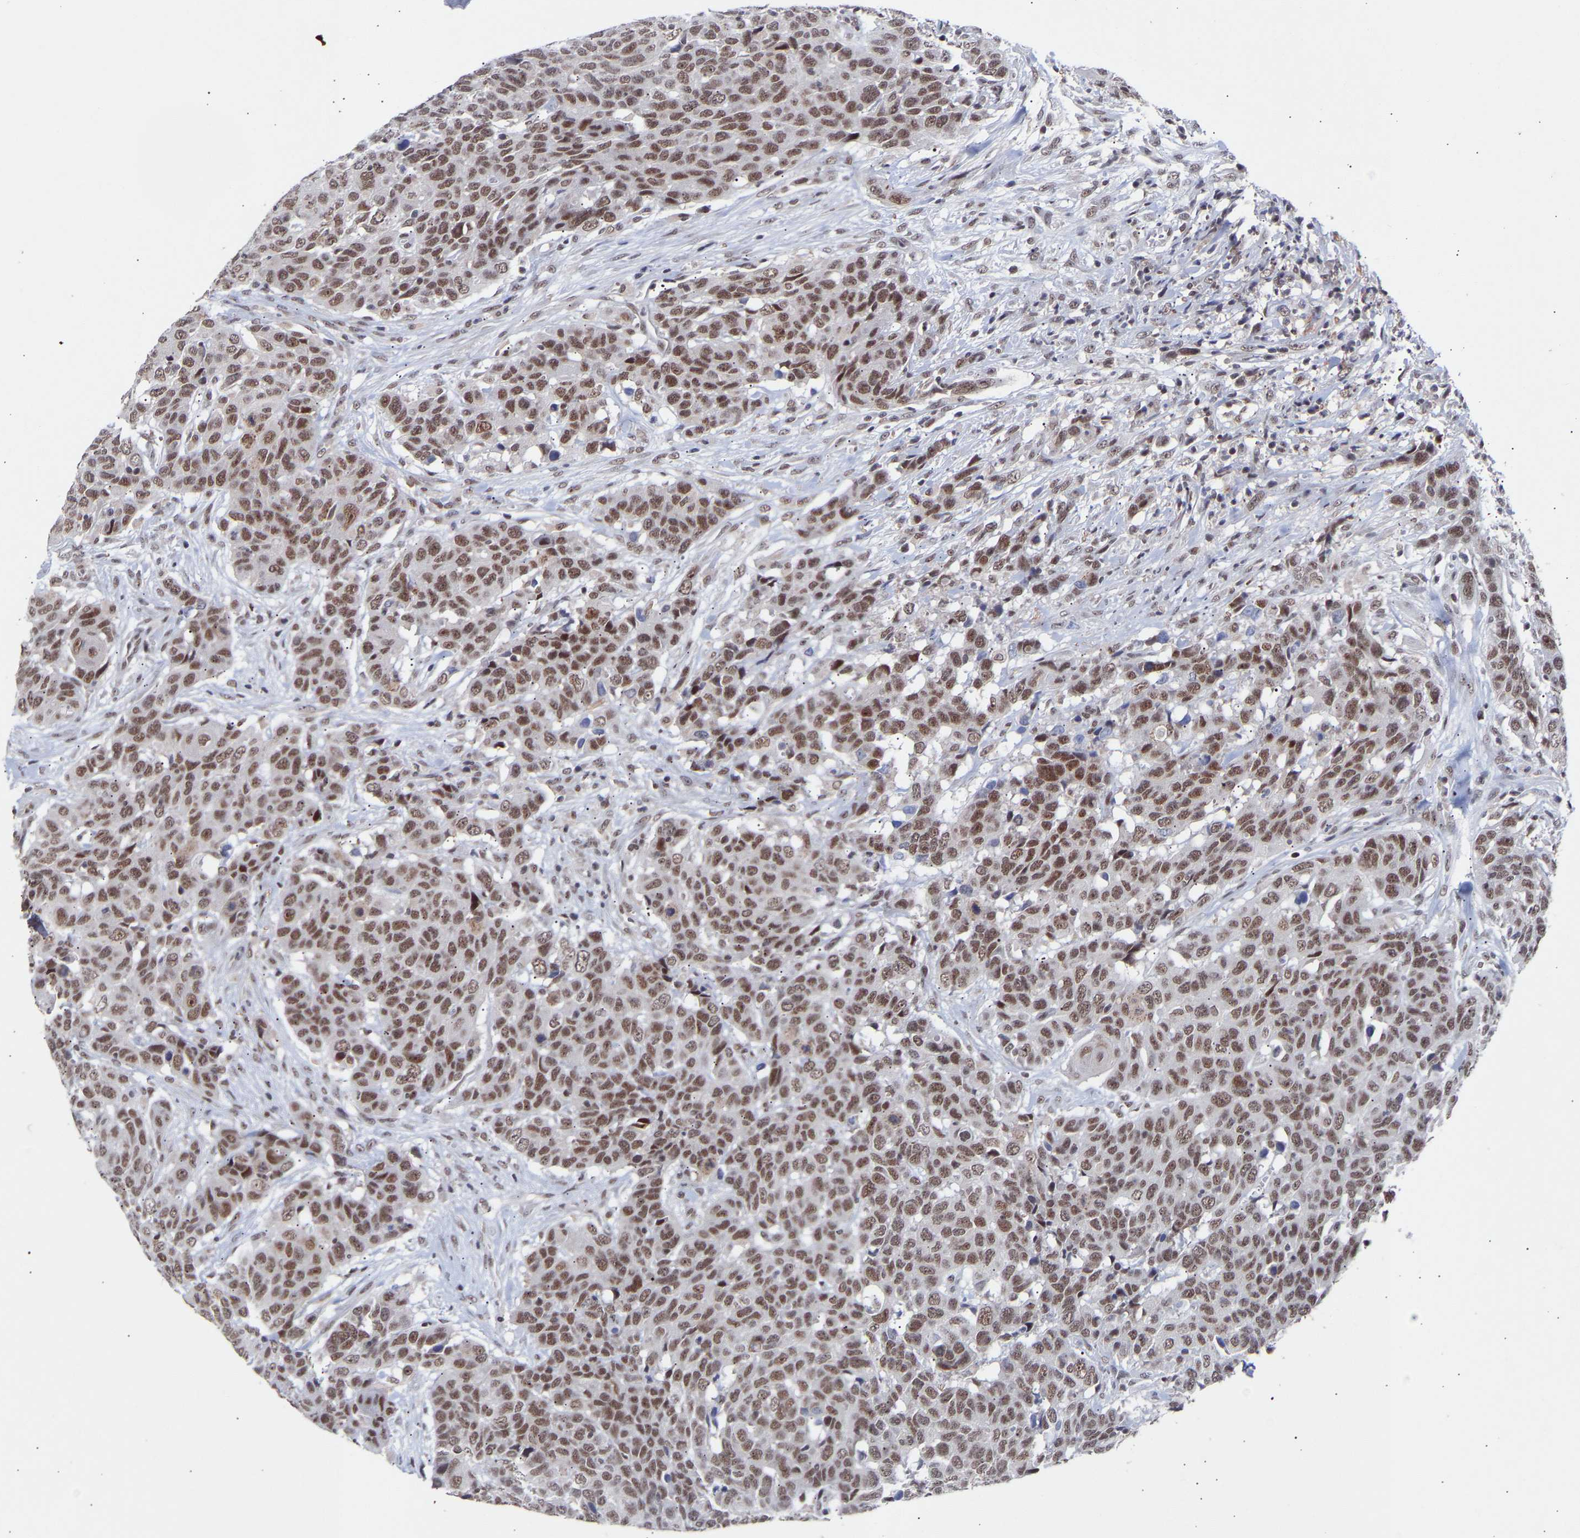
{"staining": {"intensity": "moderate", "quantity": ">75%", "location": "nuclear"}, "tissue": "head and neck cancer", "cell_type": "Tumor cells", "image_type": "cancer", "snomed": [{"axis": "morphology", "description": "Squamous cell carcinoma, NOS"}, {"axis": "topography", "description": "Head-Neck"}], "caption": "Squamous cell carcinoma (head and neck) stained with a brown dye demonstrates moderate nuclear positive positivity in approximately >75% of tumor cells.", "gene": "RBM15", "patient": {"sex": "male", "age": 66}}